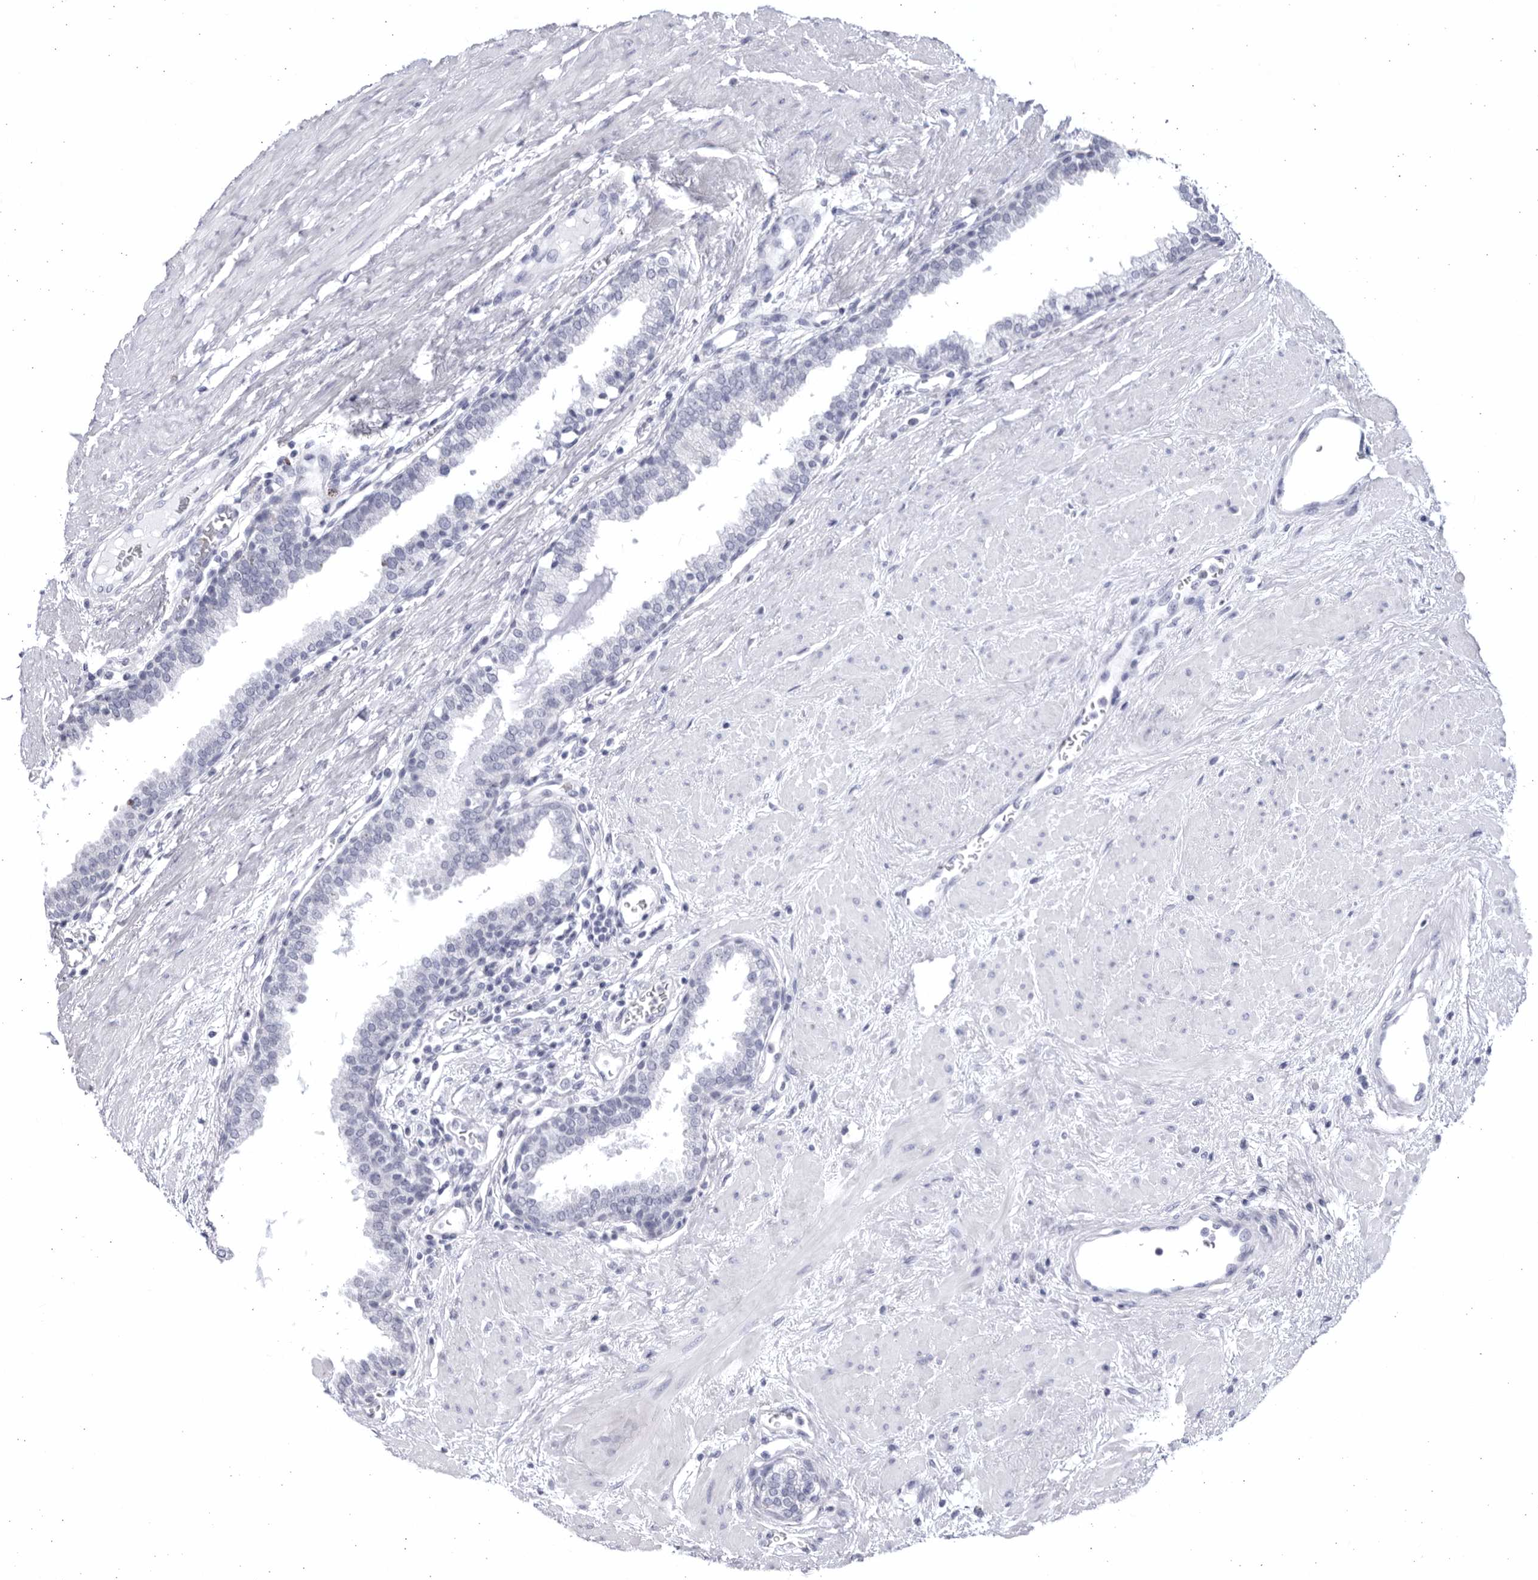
{"staining": {"intensity": "negative", "quantity": "none", "location": "none"}, "tissue": "prostate", "cell_type": "Glandular cells", "image_type": "normal", "snomed": [{"axis": "morphology", "description": "Normal tissue, NOS"}, {"axis": "topography", "description": "Prostate"}], "caption": "Immunohistochemistry (IHC) photomicrograph of normal prostate stained for a protein (brown), which exhibits no expression in glandular cells. (Stains: DAB (3,3'-diaminobenzidine) immunohistochemistry with hematoxylin counter stain, Microscopy: brightfield microscopy at high magnification).", "gene": "CCDC181", "patient": {"sex": "male", "age": 51}}